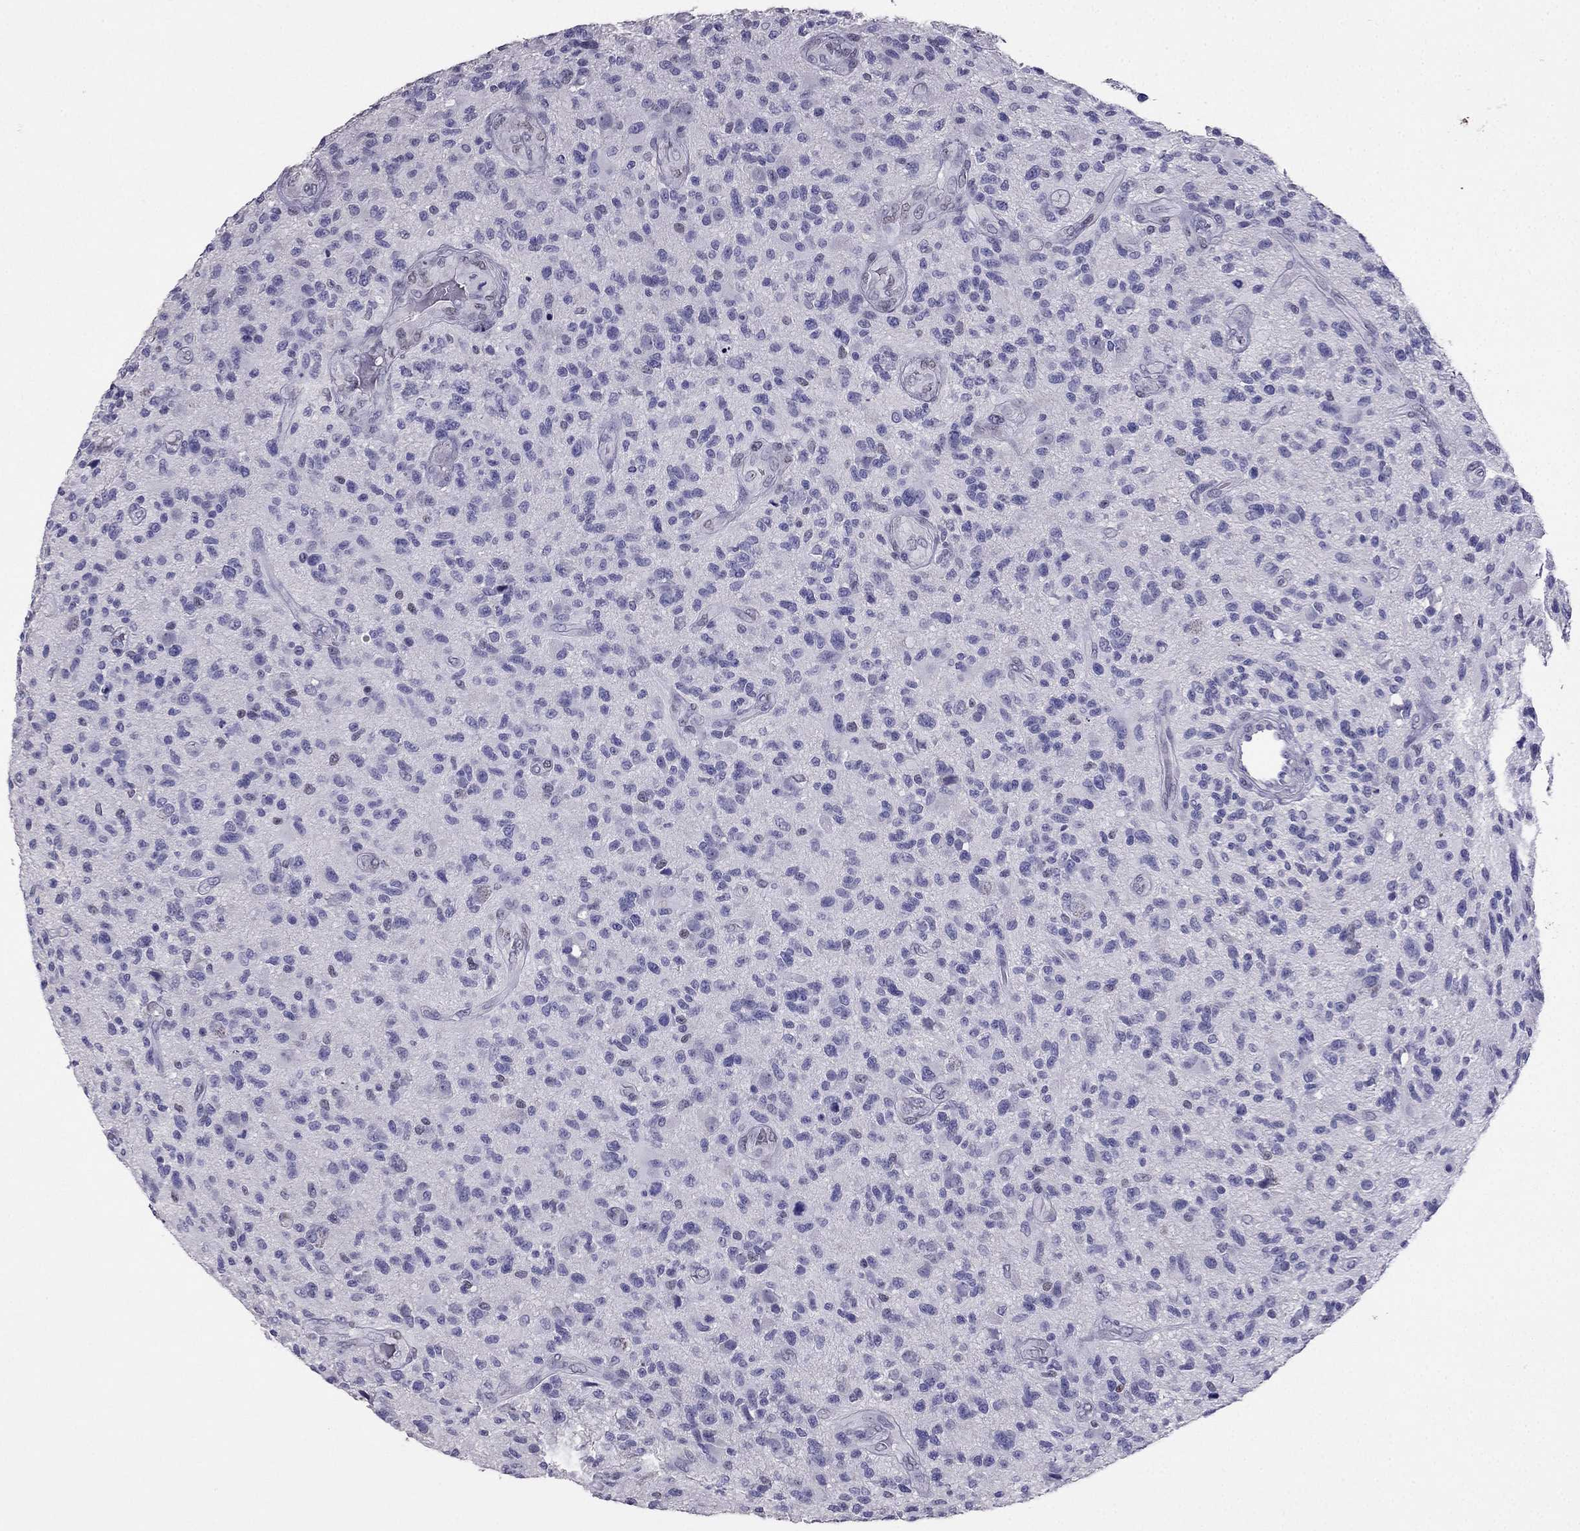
{"staining": {"intensity": "negative", "quantity": "none", "location": "none"}, "tissue": "glioma", "cell_type": "Tumor cells", "image_type": "cancer", "snomed": [{"axis": "morphology", "description": "Glioma, malignant, High grade"}, {"axis": "topography", "description": "Brain"}], "caption": "This is an immunohistochemistry (IHC) photomicrograph of human glioma. There is no expression in tumor cells.", "gene": "ARID3A", "patient": {"sex": "male", "age": 47}}